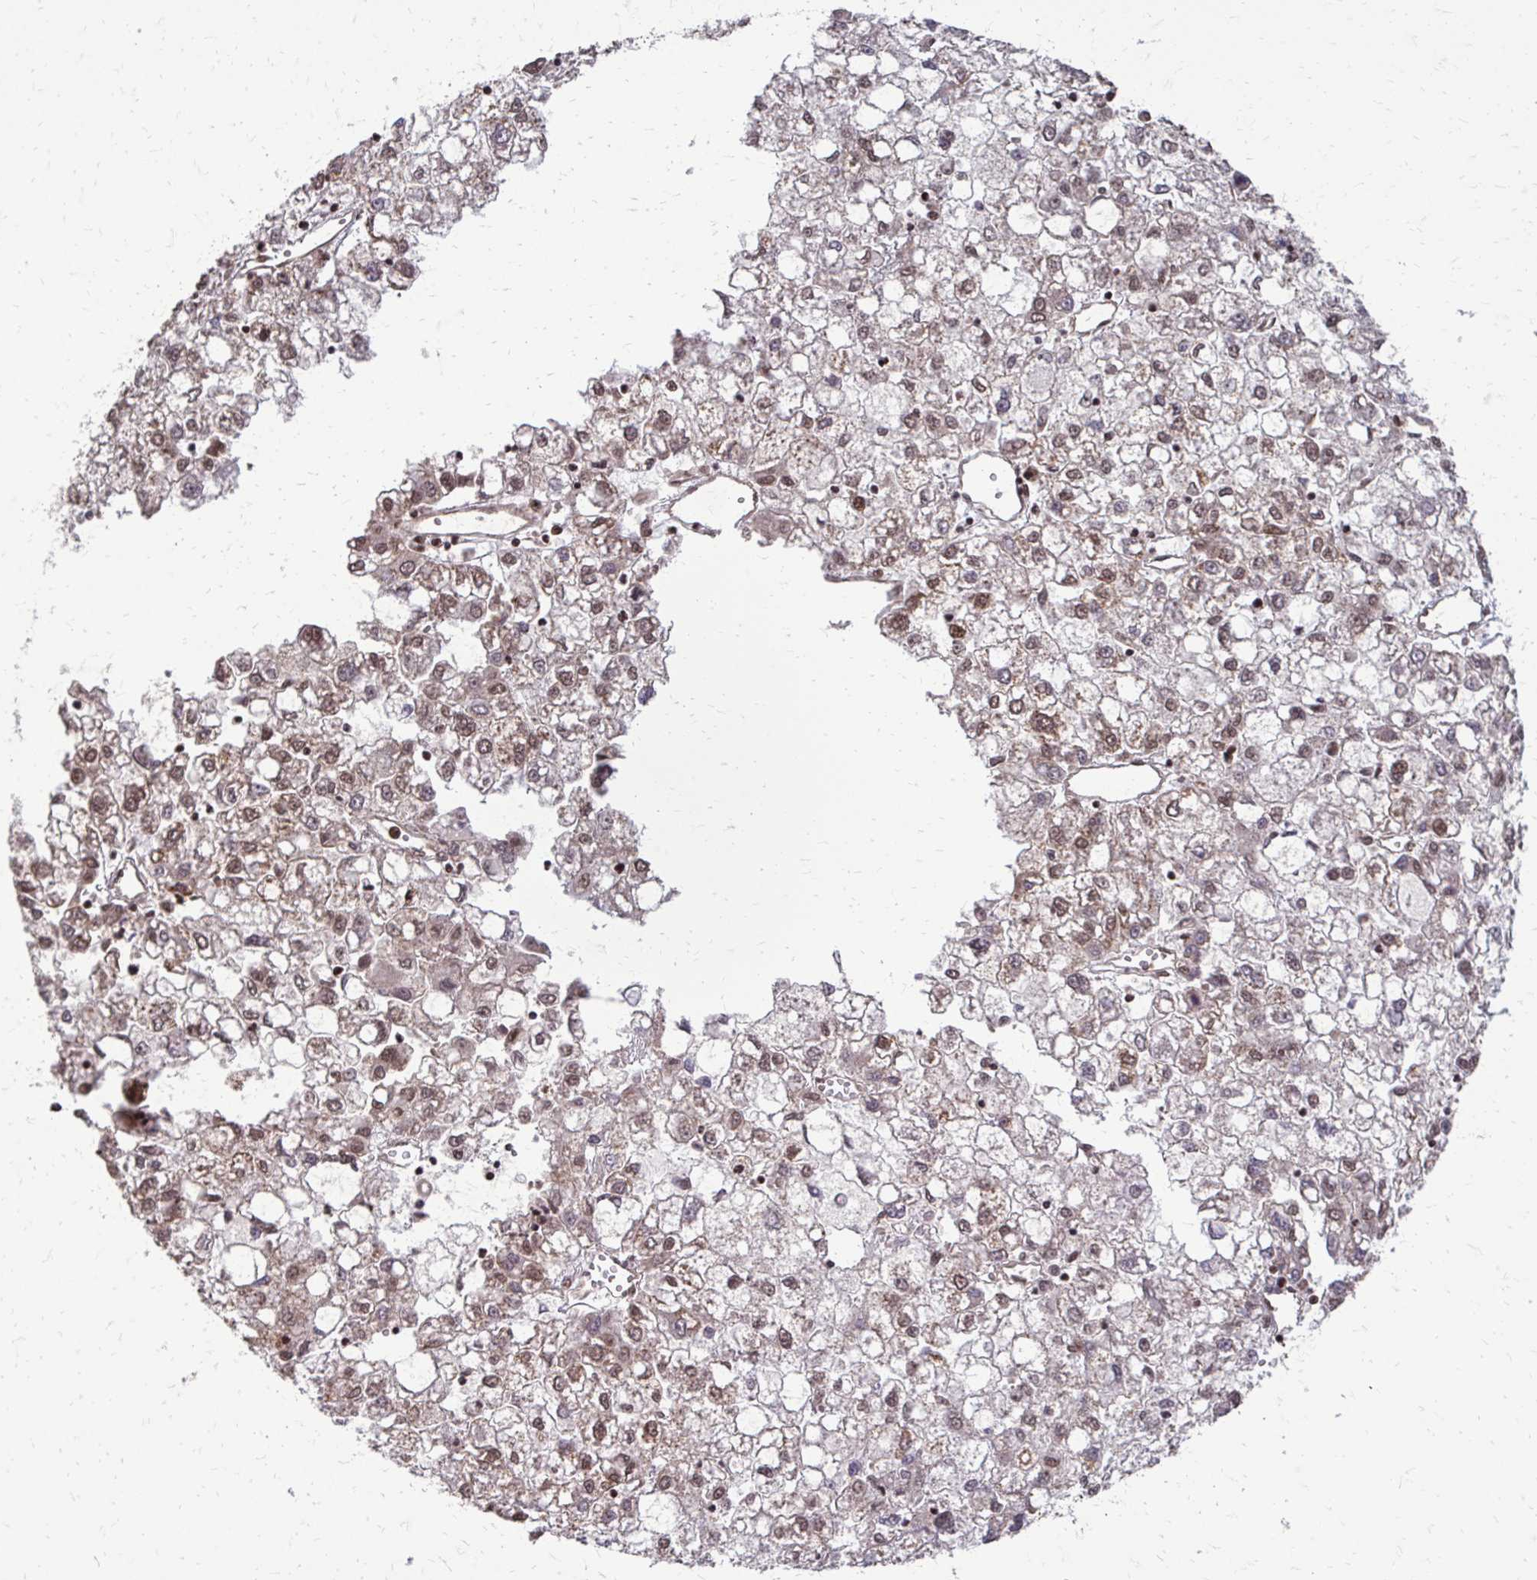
{"staining": {"intensity": "moderate", "quantity": ">75%", "location": "nuclear"}, "tissue": "liver cancer", "cell_type": "Tumor cells", "image_type": "cancer", "snomed": [{"axis": "morphology", "description": "Carcinoma, Hepatocellular, NOS"}, {"axis": "topography", "description": "Liver"}], "caption": "This micrograph reveals immunohistochemistry staining of liver cancer, with medium moderate nuclear staining in approximately >75% of tumor cells.", "gene": "SS18", "patient": {"sex": "male", "age": 40}}